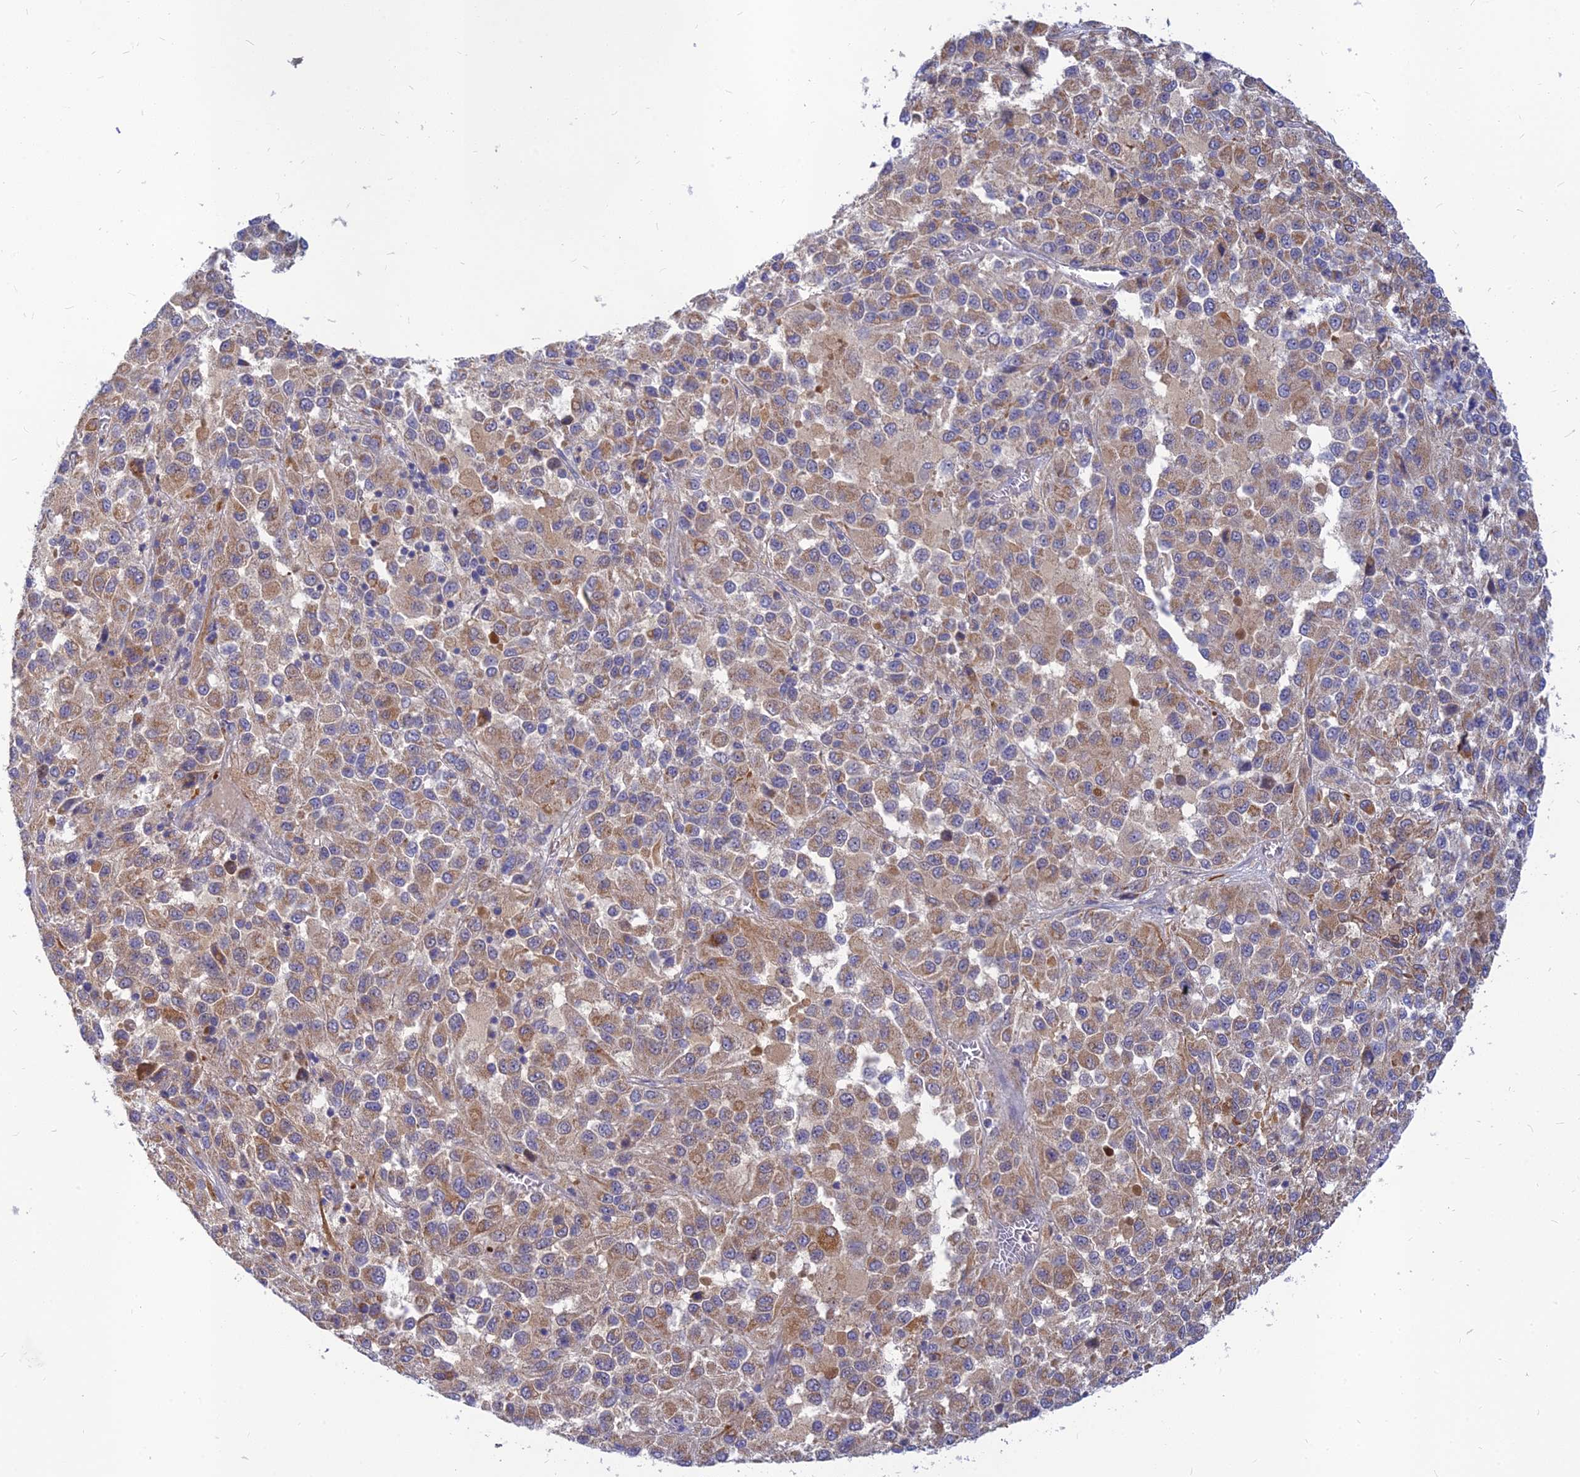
{"staining": {"intensity": "moderate", "quantity": ">75%", "location": "cytoplasmic/membranous"}, "tissue": "melanoma", "cell_type": "Tumor cells", "image_type": "cancer", "snomed": [{"axis": "morphology", "description": "Malignant melanoma, Metastatic site"}, {"axis": "topography", "description": "Lung"}], "caption": "Immunohistochemical staining of malignant melanoma (metastatic site) demonstrates medium levels of moderate cytoplasmic/membranous staining in about >75% of tumor cells.", "gene": "CACNA1B", "patient": {"sex": "male", "age": 64}}